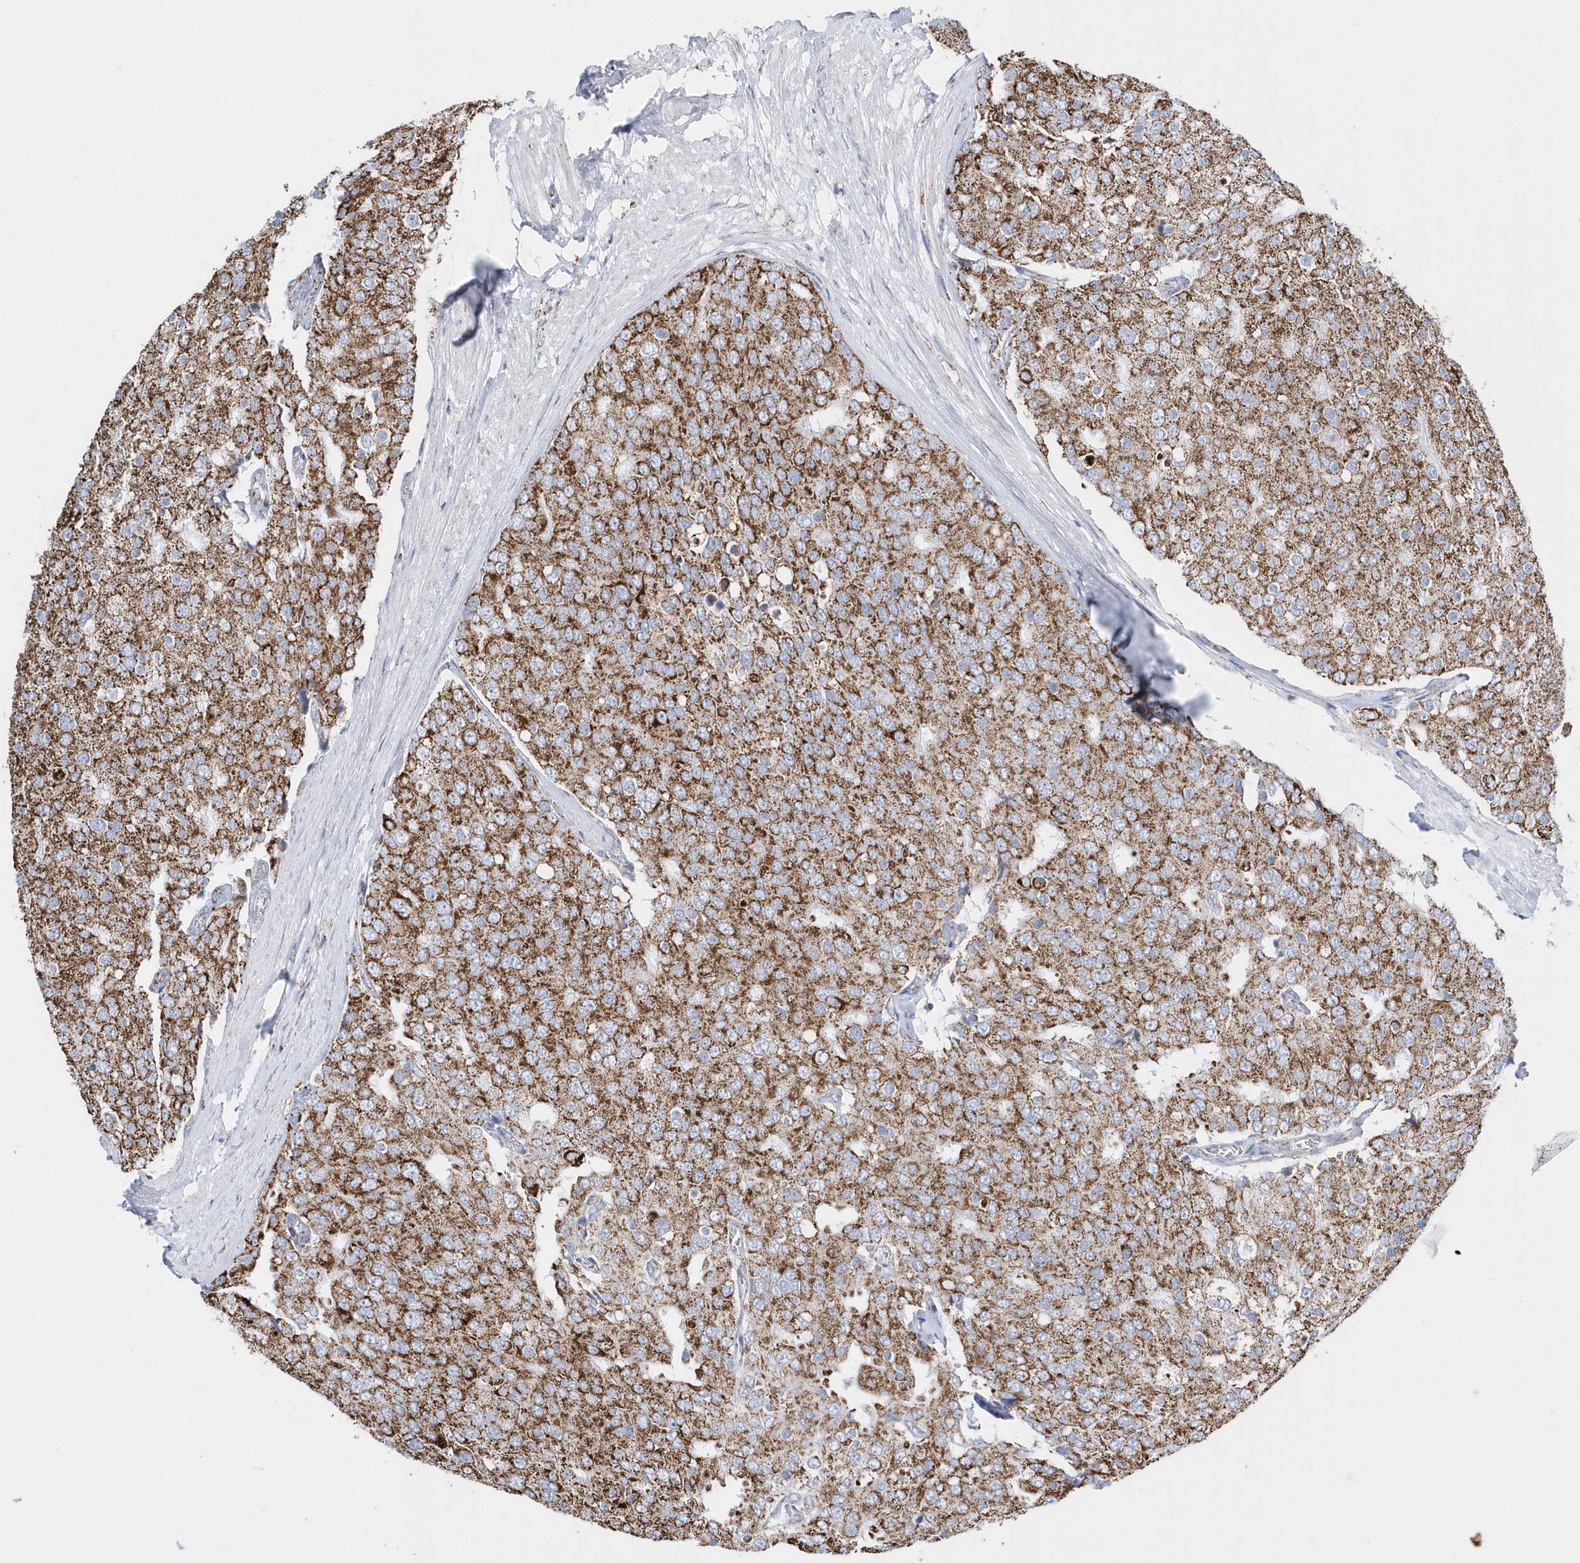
{"staining": {"intensity": "moderate", "quantity": ">75%", "location": "cytoplasmic/membranous"}, "tissue": "prostate cancer", "cell_type": "Tumor cells", "image_type": "cancer", "snomed": [{"axis": "morphology", "description": "Adenocarcinoma, High grade"}, {"axis": "topography", "description": "Prostate"}], "caption": "Protein staining shows moderate cytoplasmic/membranous expression in about >75% of tumor cells in high-grade adenocarcinoma (prostate).", "gene": "TMCO6", "patient": {"sex": "male", "age": 50}}